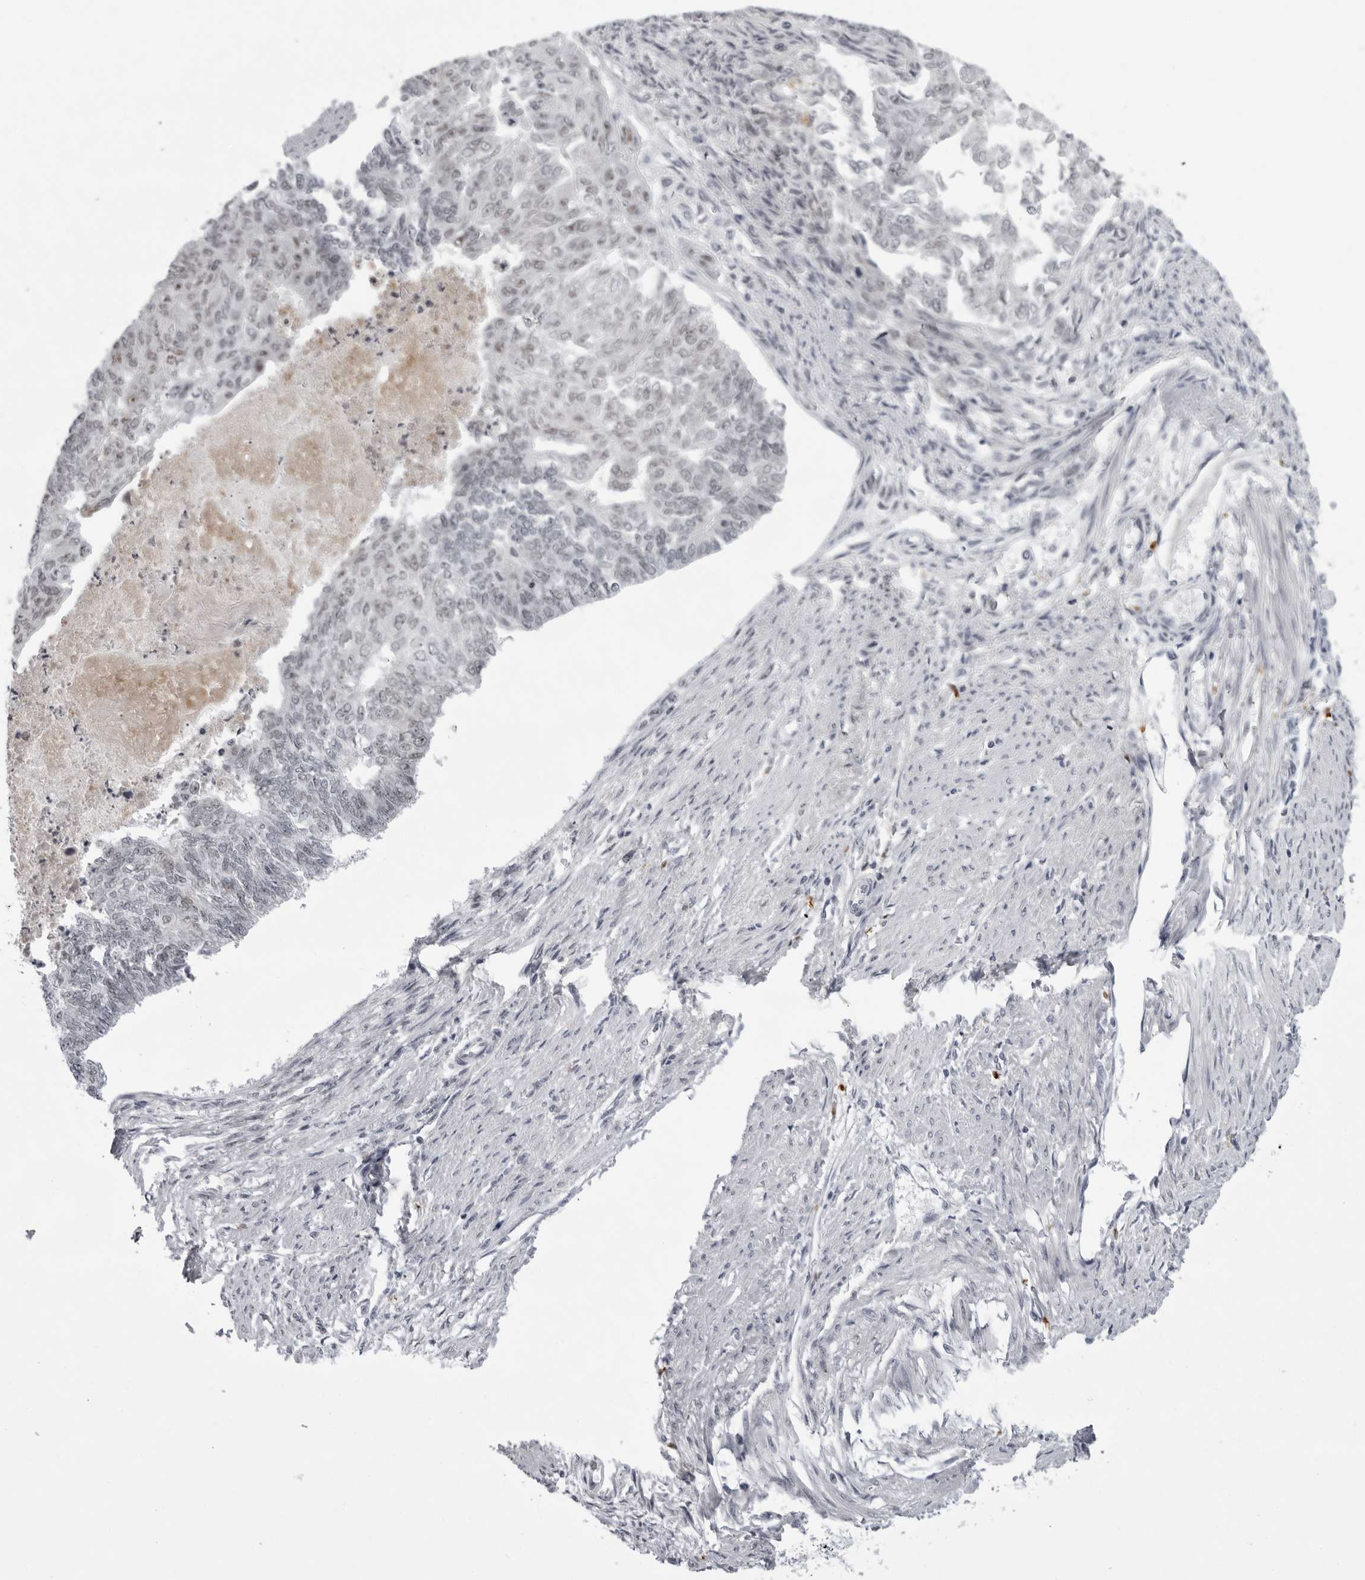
{"staining": {"intensity": "weak", "quantity": "<25%", "location": "nuclear"}, "tissue": "endometrial cancer", "cell_type": "Tumor cells", "image_type": "cancer", "snomed": [{"axis": "morphology", "description": "Adenocarcinoma, NOS"}, {"axis": "topography", "description": "Endometrium"}], "caption": "Photomicrograph shows no significant protein staining in tumor cells of adenocarcinoma (endometrial). (Brightfield microscopy of DAB (3,3'-diaminobenzidine) IHC at high magnification).", "gene": "EXOSC10", "patient": {"sex": "female", "age": 32}}